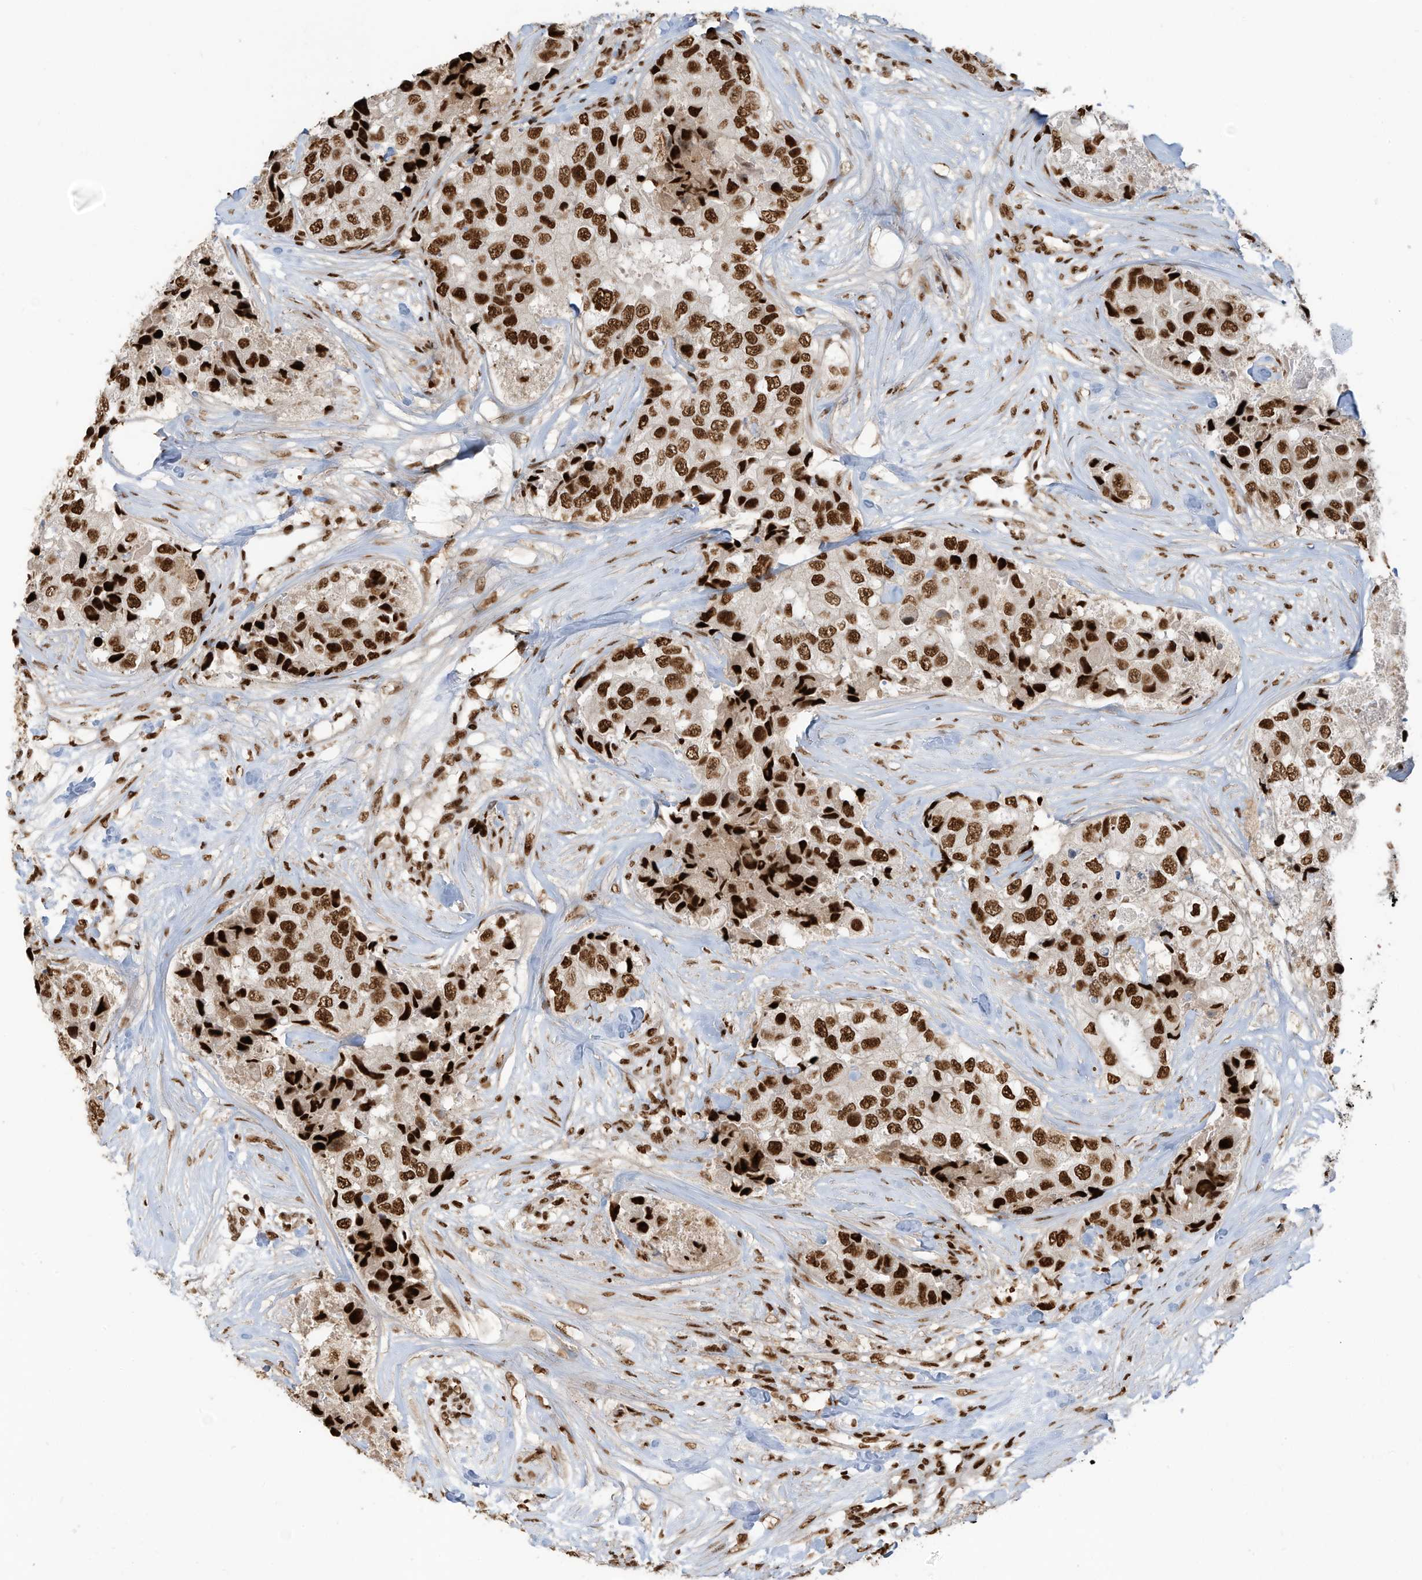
{"staining": {"intensity": "strong", "quantity": ">75%", "location": "nuclear"}, "tissue": "breast cancer", "cell_type": "Tumor cells", "image_type": "cancer", "snomed": [{"axis": "morphology", "description": "Duct carcinoma"}, {"axis": "topography", "description": "Breast"}], "caption": "Protein staining of invasive ductal carcinoma (breast) tissue reveals strong nuclear positivity in approximately >75% of tumor cells. Using DAB (3,3'-diaminobenzidine) (brown) and hematoxylin (blue) stains, captured at high magnification using brightfield microscopy.", "gene": "SAMD15", "patient": {"sex": "female", "age": 62}}